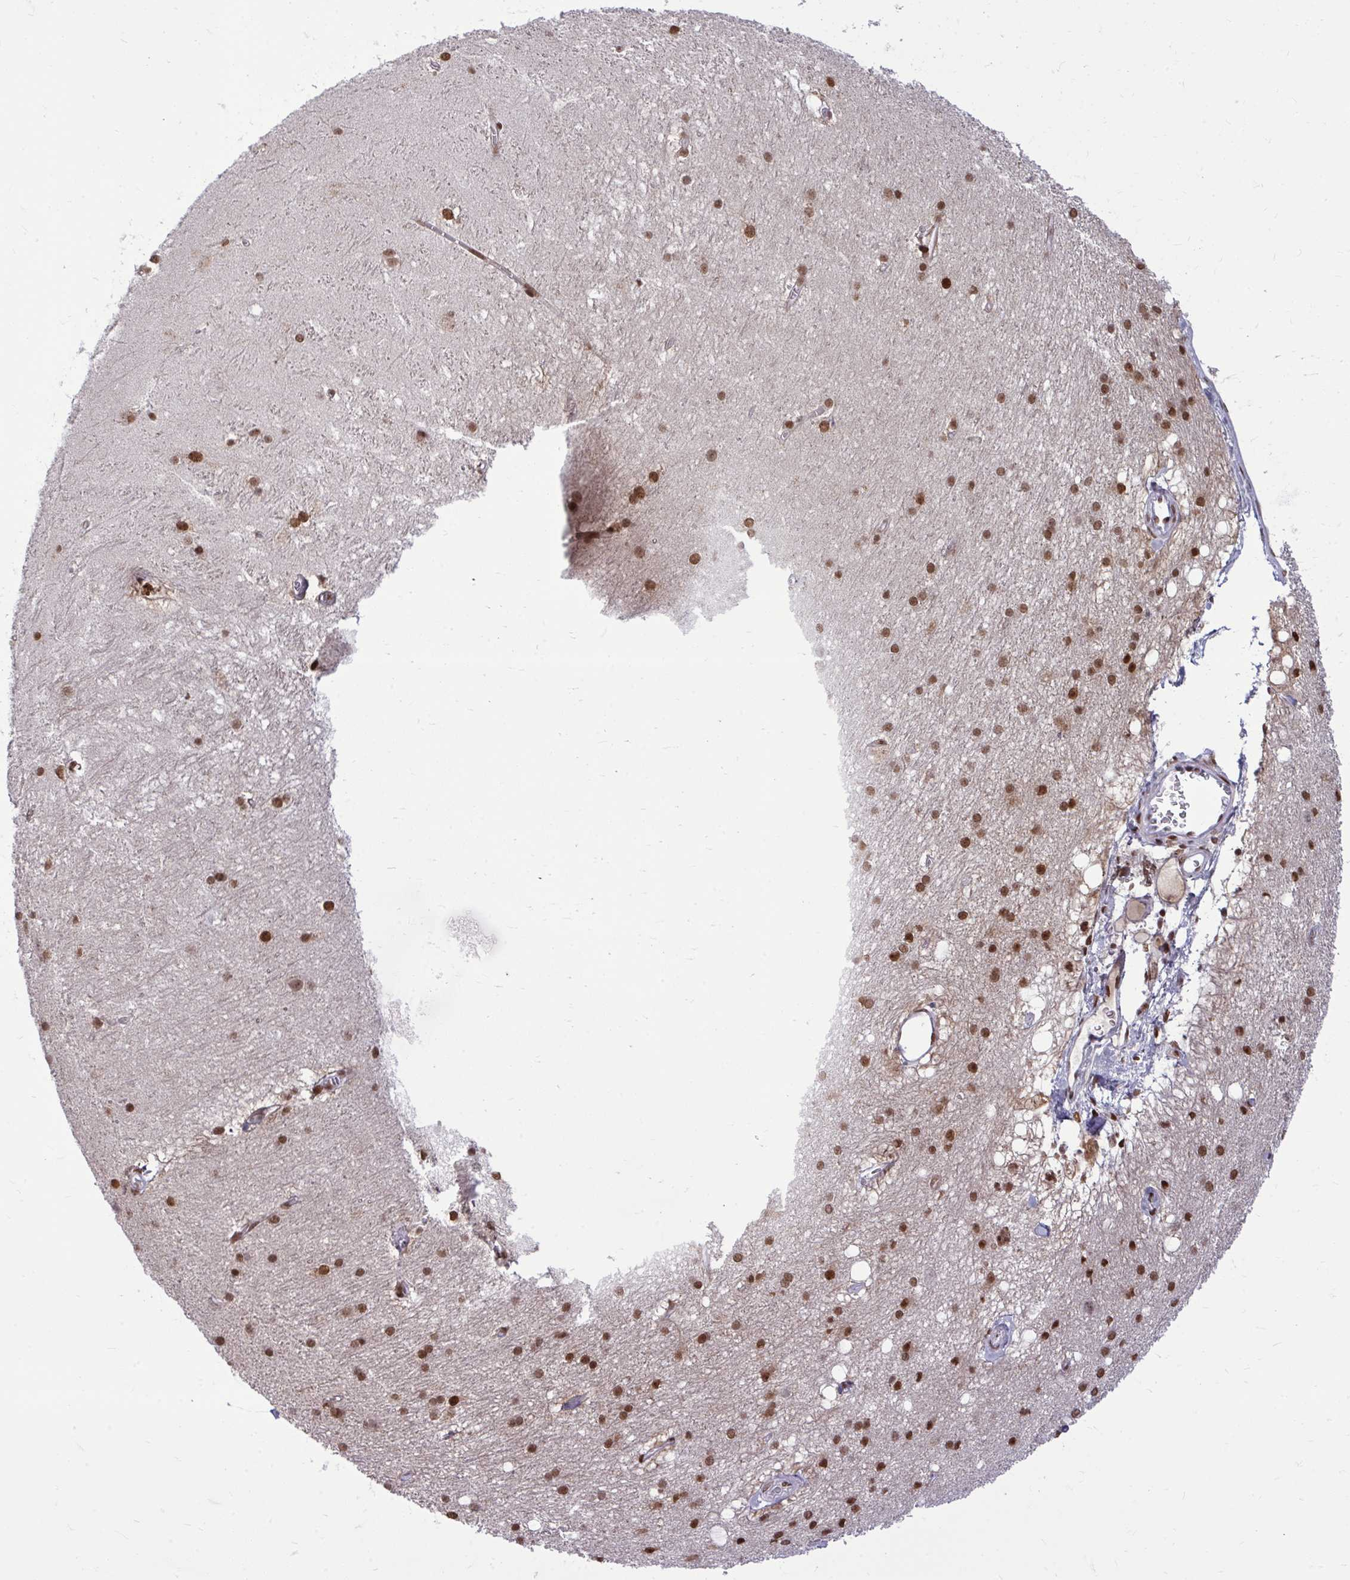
{"staining": {"intensity": "strong", "quantity": ">75%", "location": "nuclear"}, "tissue": "hippocampus", "cell_type": "Glial cells", "image_type": "normal", "snomed": [{"axis": "morphology", "description": "Normal tissue, NOS"}, {"axis": "topography", "description": "Cerebral cortex"}, {"axis": "topography", "description": "Hippocampus"}], "caption": "A histopathology image of hippocampus stained for a protein reveals strong nuclear brown staining in glial cells. Using DAB (3,3'-diaminobenzidine) (brown) and hematoxylin (blue) stains, captured at high magnification using brightfield microscopy.", "gene": "CDYL", "patient": {"sex": "female", "age": 19}}